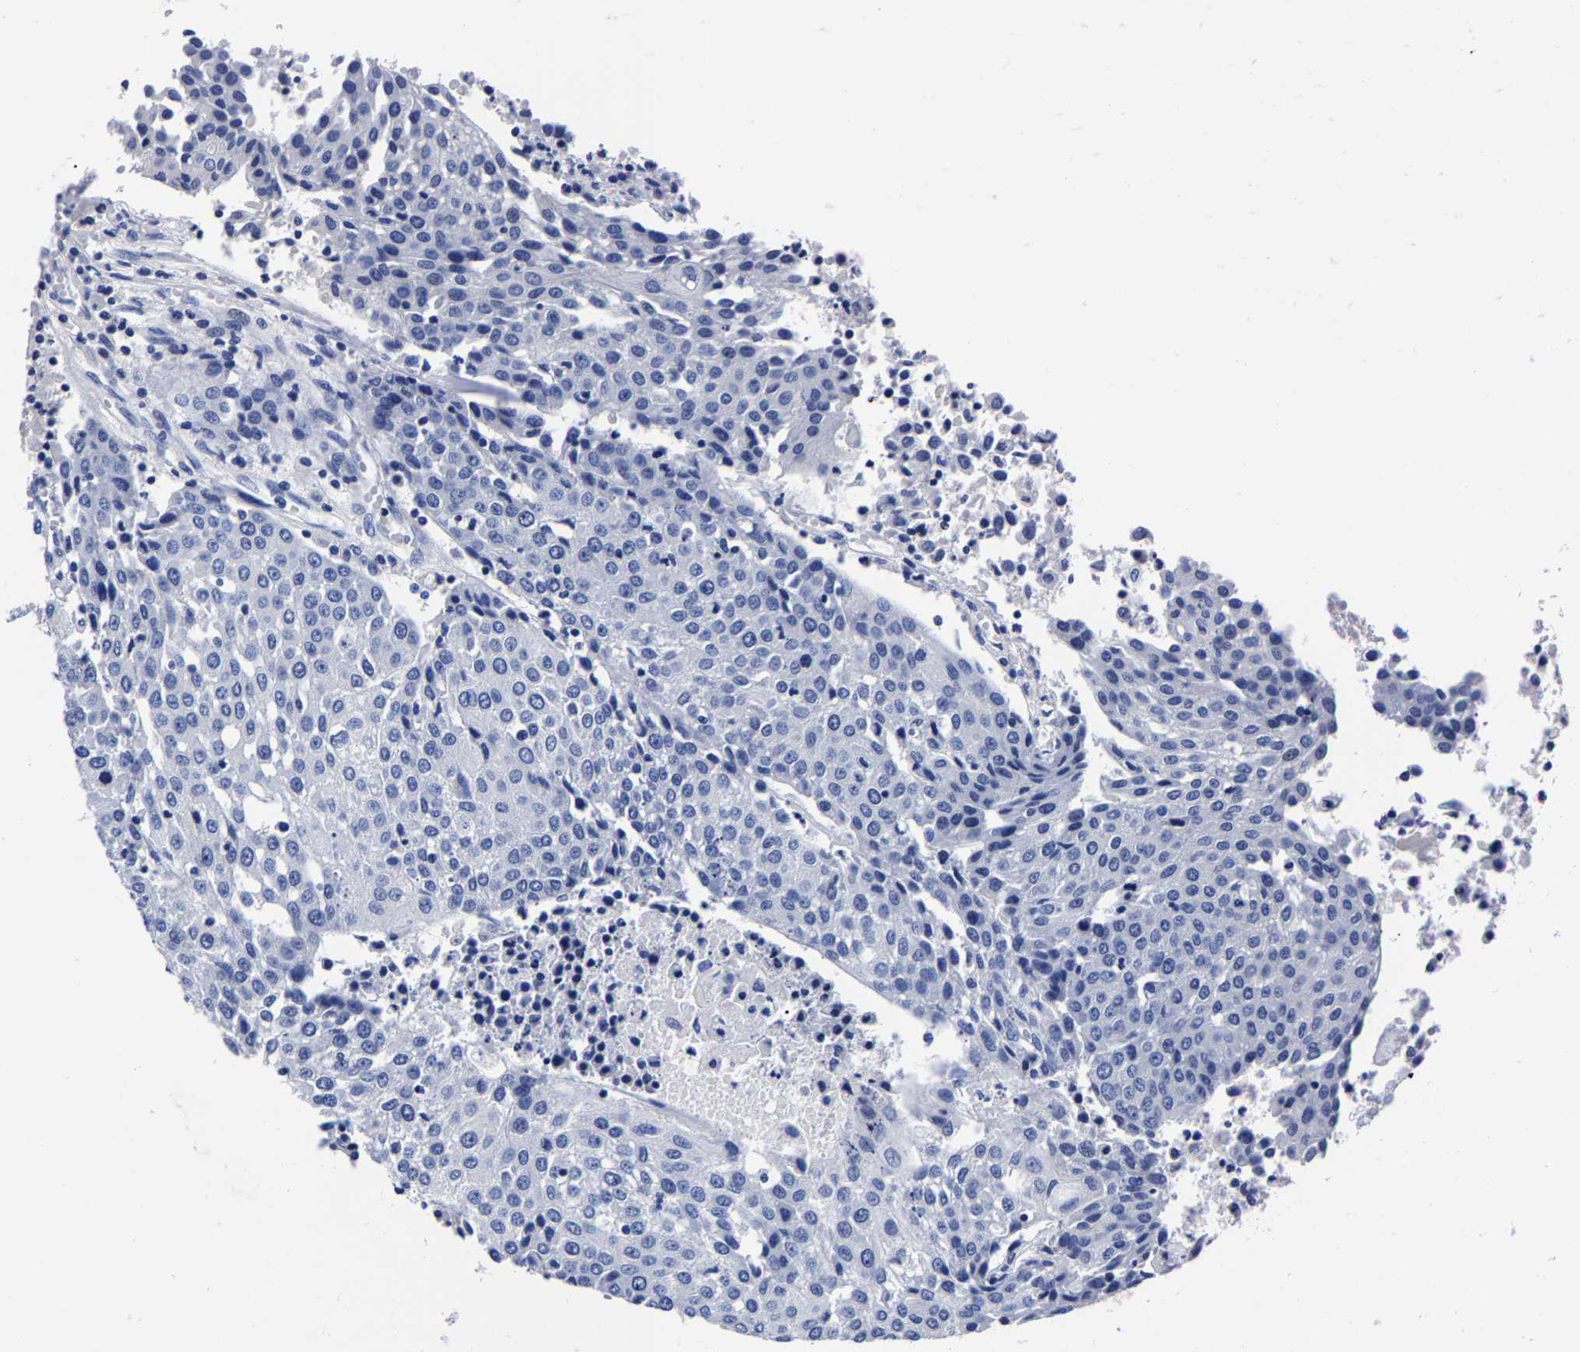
{"staining": {"intensity": "negative", "quantity": "none", "location": "none"}, "tissue": "urothelial cancer", "cell_type": "Tumor cells", "image_type": "cancer", "snomed": [{"axis": "morphology", "description": "Urothelial carcinoma, High grade"}, {"axis": "topography", "description": "Urinary bladder"}], "caption": "Human urothelial cancer stained for a protein using immunohistochemistry displays no positivity in tumor cells.", "gene": "CPA2", "patient": {"sex": "female", "age": 85}}